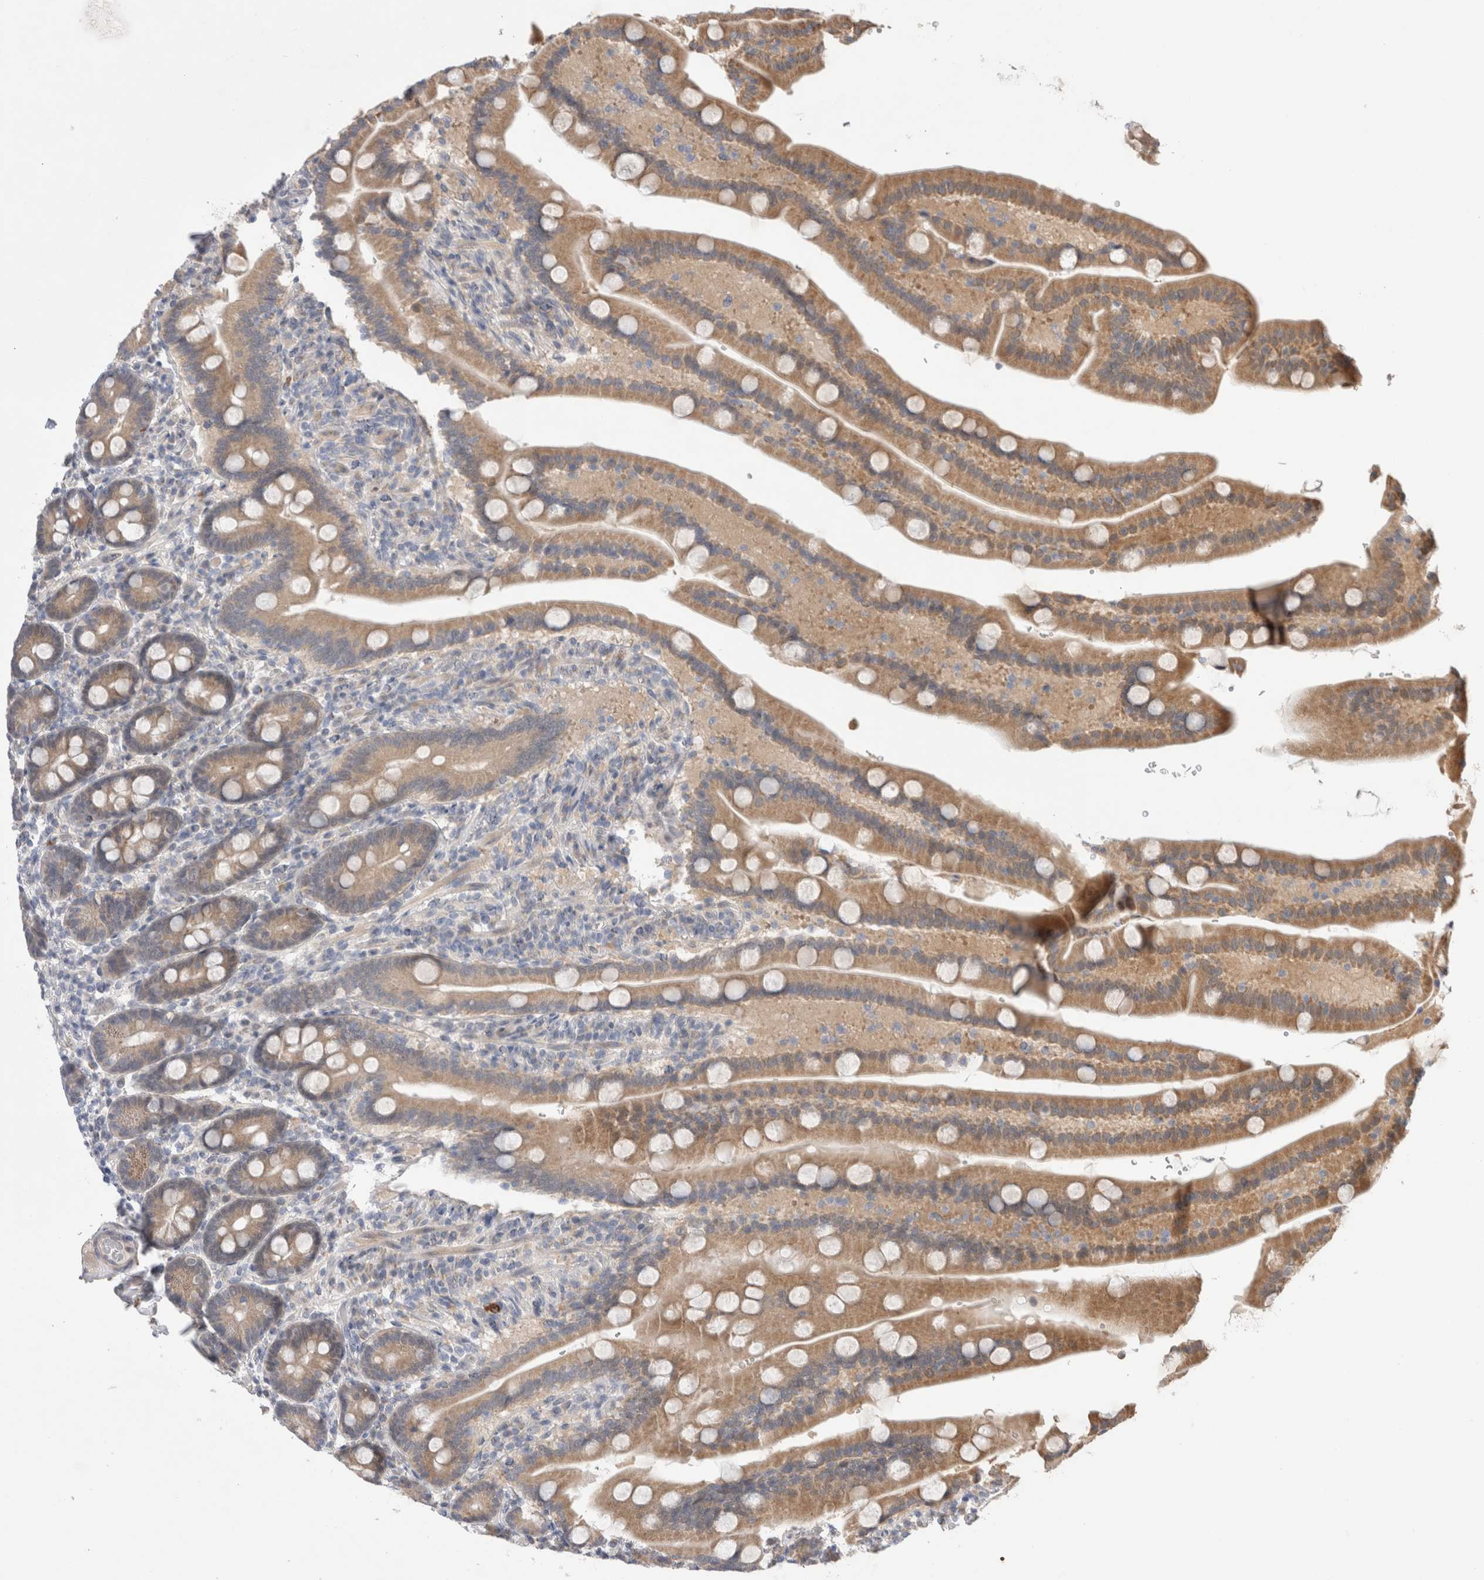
{"staining": {"intensity": "moderate", "quantity": ">75%", "location": "cytoplasmic/membranous"}, "tissue": "duodenum", "cell_type": "Glandular cells", "image_type": "normal", "snomed": [{"axis": "morphology", "description": "Normal tissue, NOS"}, {"axis": "topography", "description": "Duodenum"}], "caption": "A high-resolution micrograph shows immunohistochemistry (IHC) staining of unremarkable duodenum, which demonstrates moderate cytoplasmic/membranous positivity in approximately >75% of glandular cells. The staining was performed using DAB to visualize the protein expression in brown, while the nuclei were stained in blue with hematoxylin (Magnification: 20x).", "gene": "GSDMB", "patient": {"sex": "male", "age": 54}}